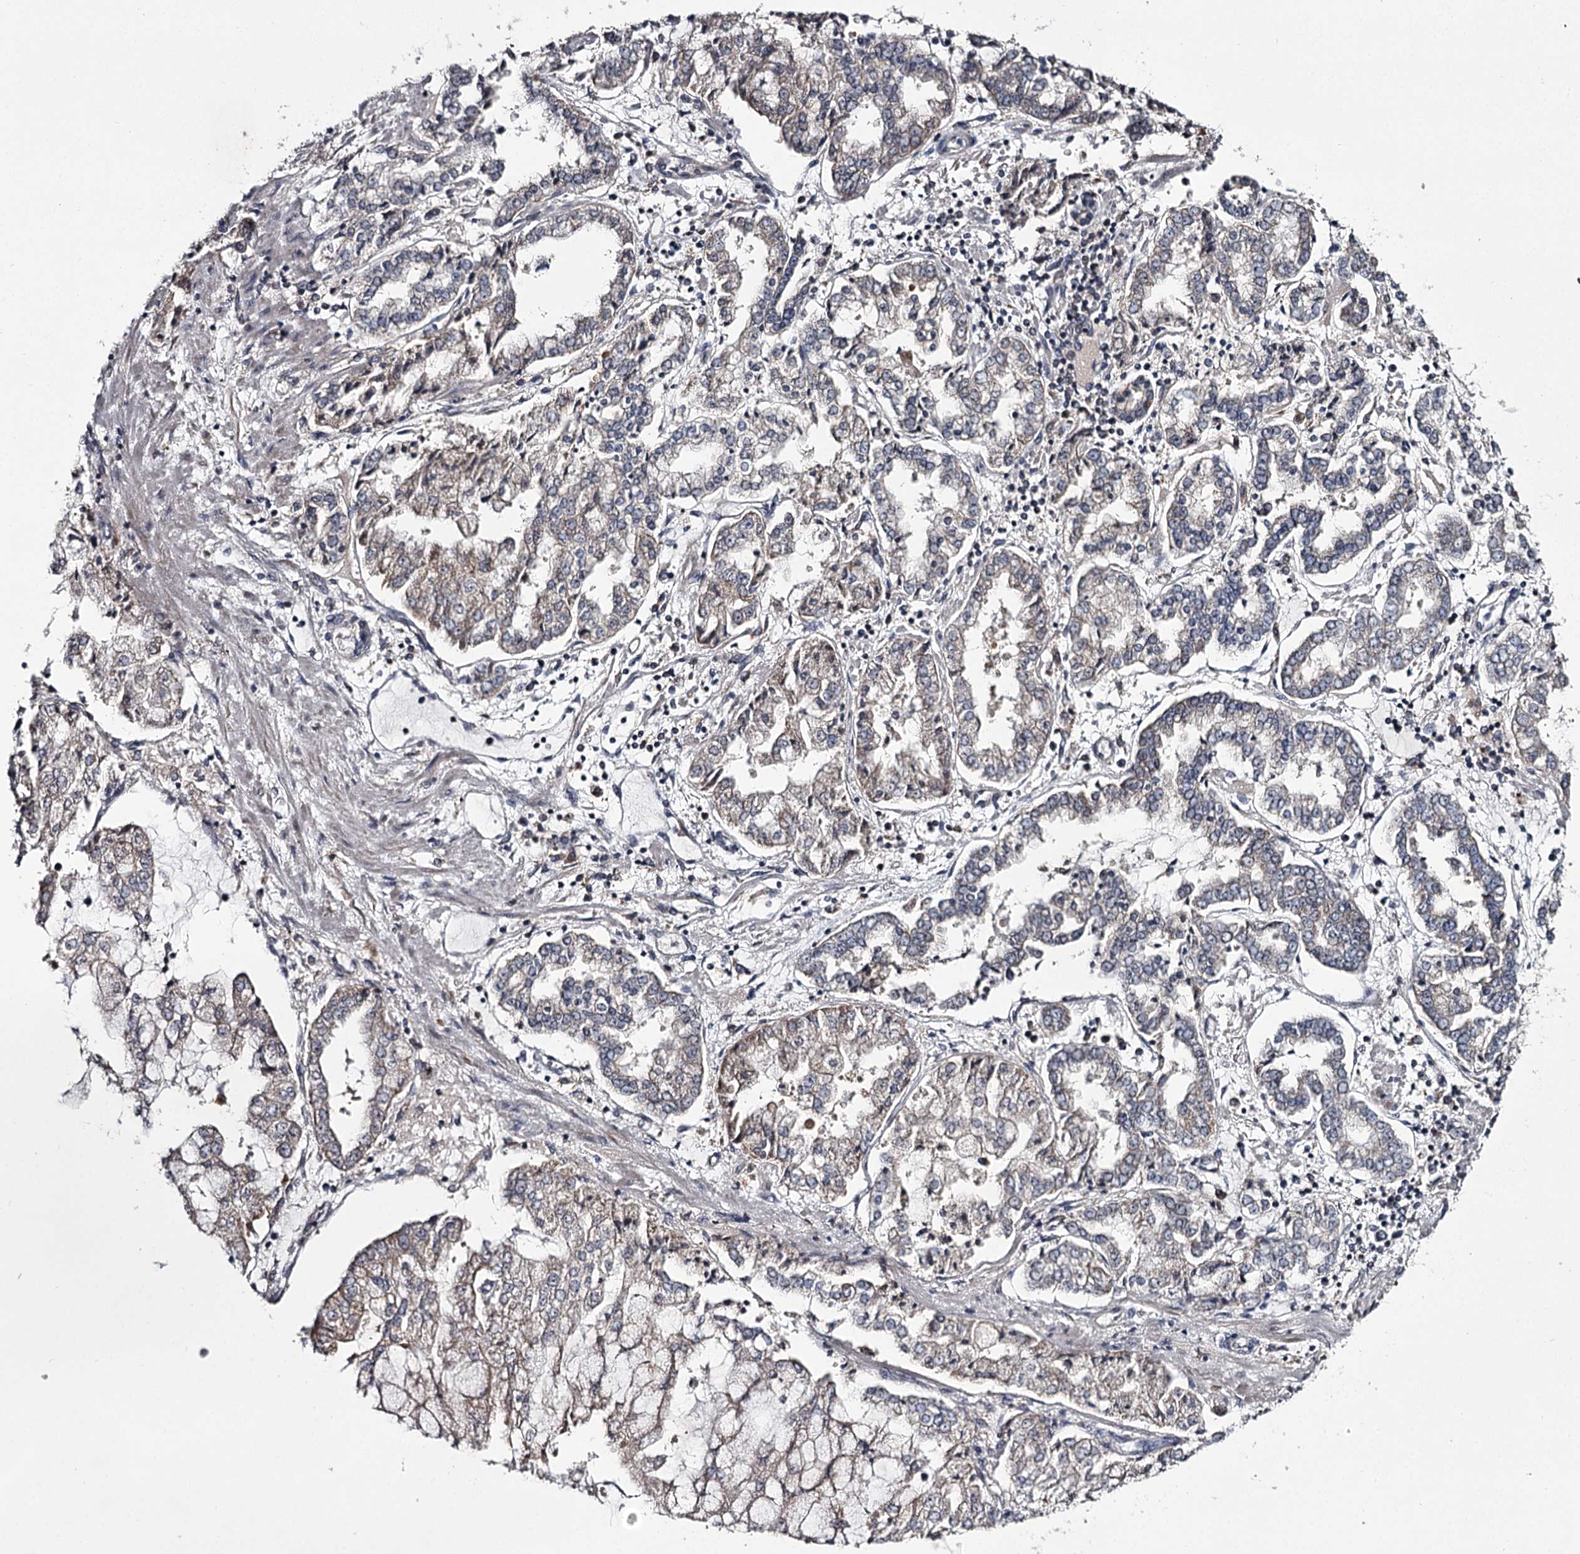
{"staining": {"intensity": "weak", "quantity": "<25%", "location": "cytoplasmic/membranous"}, "tissue": "stomach cancer", "cell_type": "Tumor cells", "image_type": "cancer", "snomed": [{"axis": "morphology", "description": "Adenocarcinoma, NOS"}, {"axis": "topography", "description": "Stomach"}], "caption": "Tumor cells are negative for protein expression in human stomach cancer (adenocarcinoma).", "gene": "RASSF6", "patient": {"sex": "male", "age": 76}}